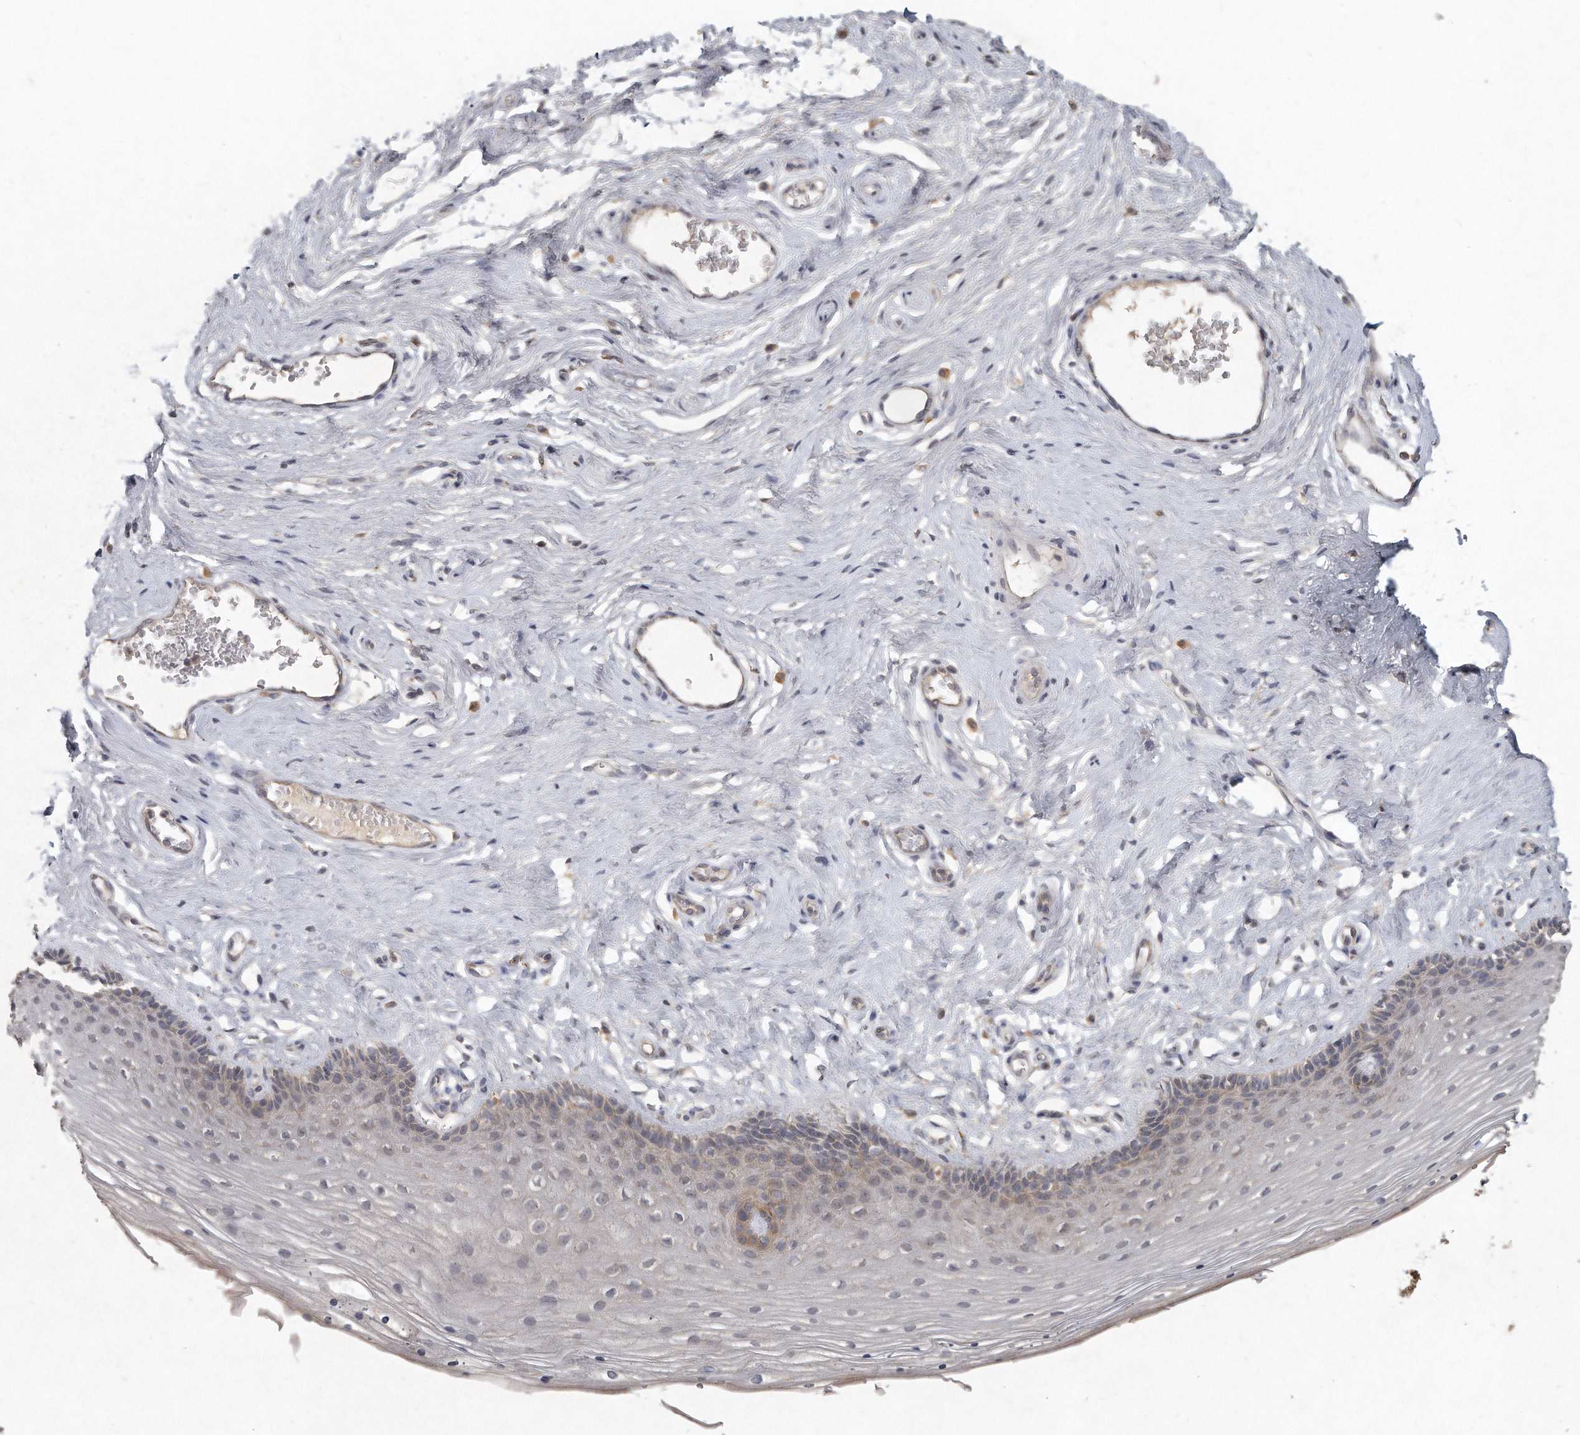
{"staining": {"intensity": "moderate", "quantity": "25%-75%", "location": "cytoplasmic/membranous"}, "tissue": "vagina", "cell_type": "Squamous epithelial cells", "image_type": "normal", "snomed": [{"axis": "morphology", "description": "Normal tissue, NOS"}, {"axis": "topography", "description": "Vagina"}], "caption": "A histopathology image of human vagina stained for a protein demonstrates moderate cytoplasmic/membranous brown staining in squamous epithelial cells.", "gene": "LGALS8", "patient": {"sex": "female", "age": 46}}